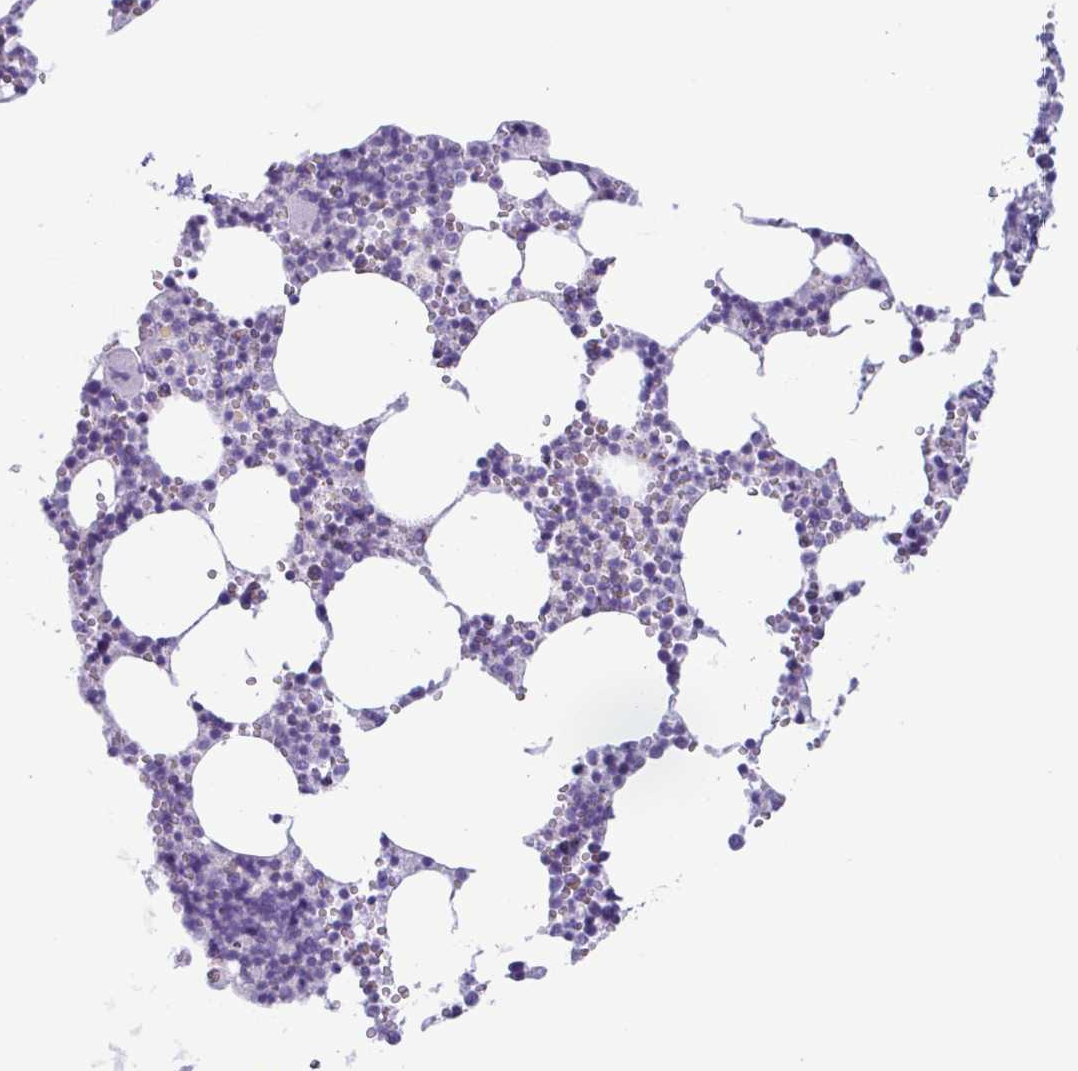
{"staining": {"intensity": "negative", "quantity": "none", "location": "none"}, "tissue": "bone marrow", "cell_type": "Hematopoietic cells", "image_type": "normal", "snomed": [{"axis": "morphology", "description": "Normal tissue, NOS"}, {"axis": "topography", "description": "Bone marrow"}], "caption": "An immunohistochemistry micrograph of unremarkable bone marrow is shown. There is no staining in hematopoietic cells of bone marrow. Nuclei are stained in blue.", "gene": "ACTRT3", "patient": {"sex": "male", "age": 54}}